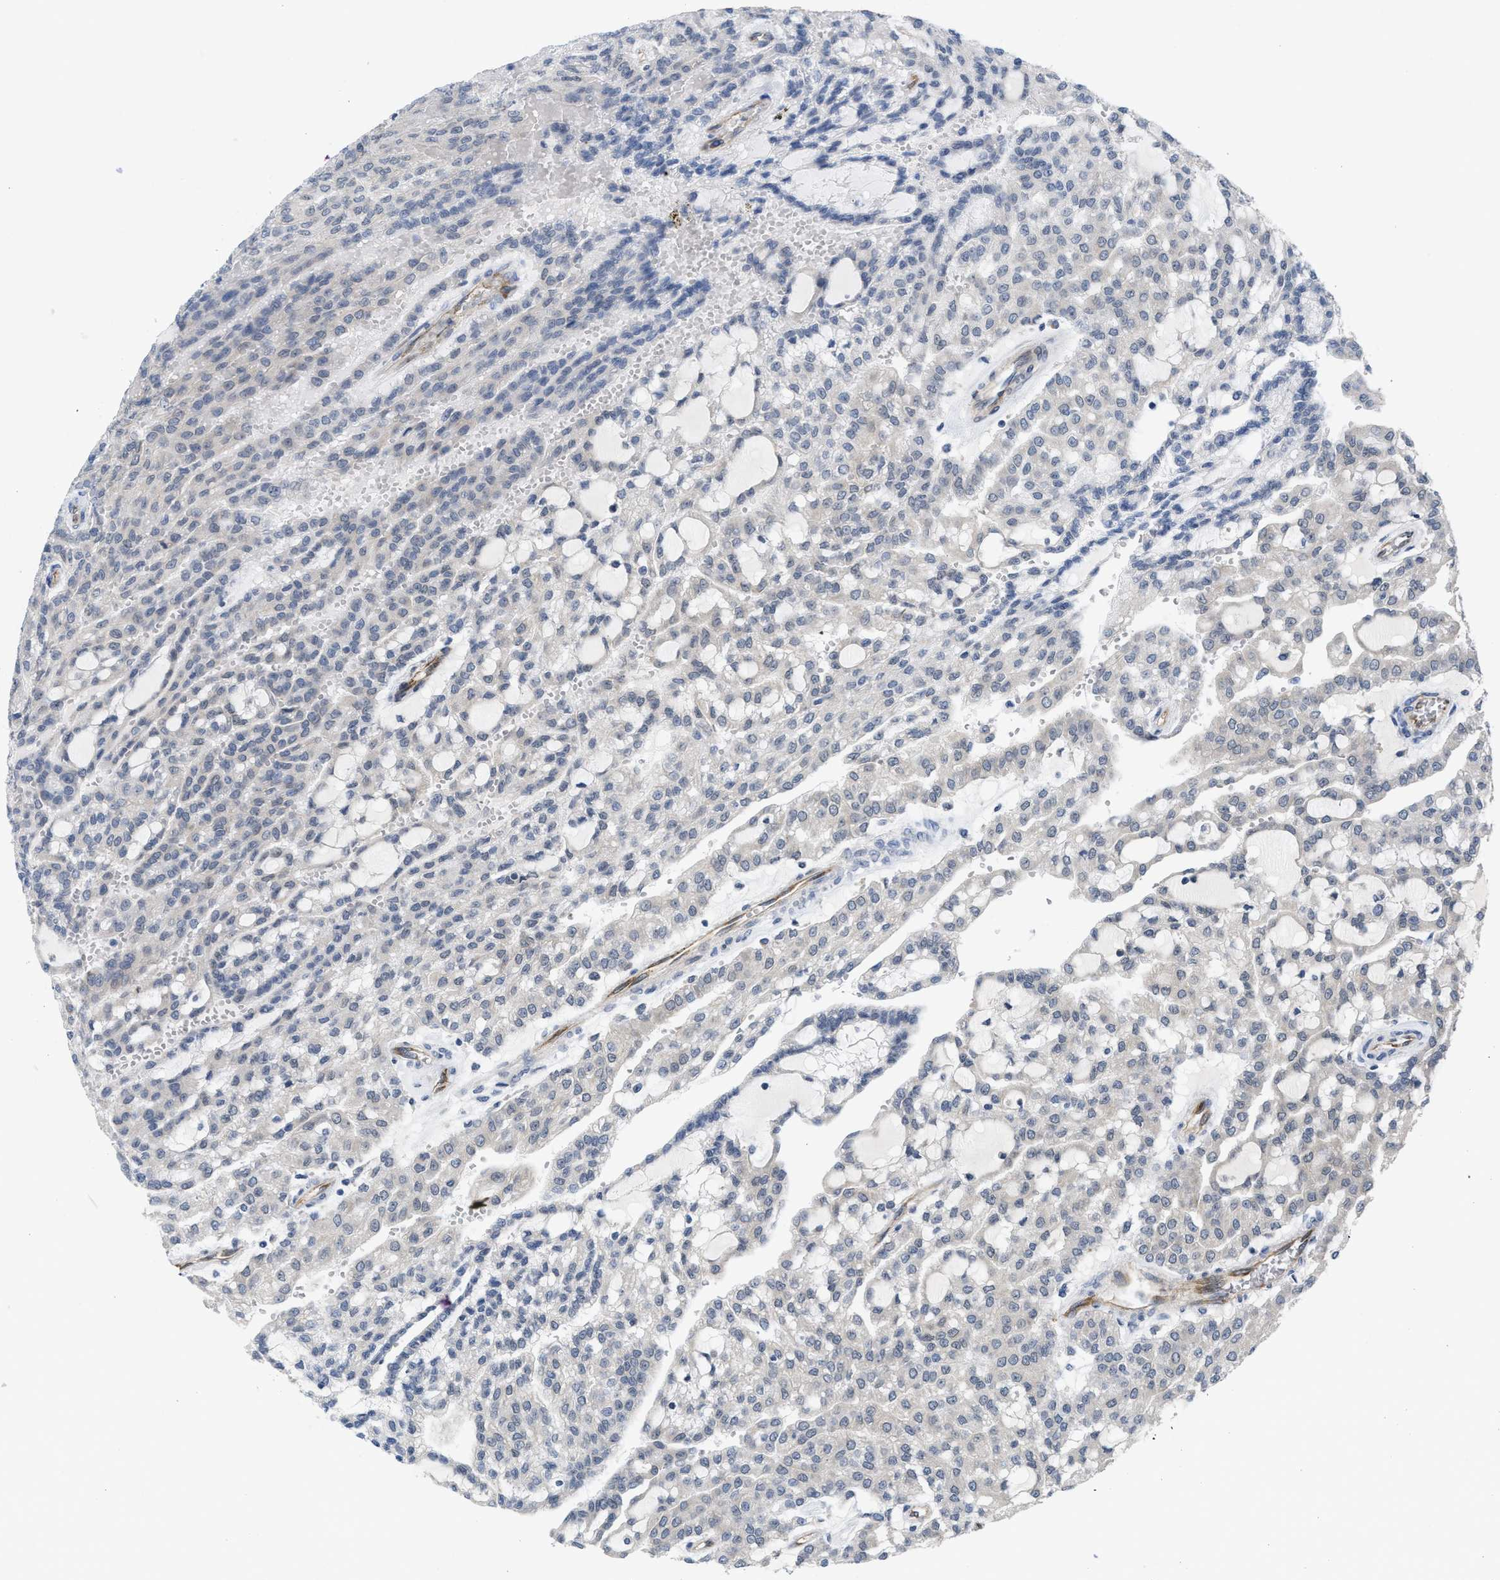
{"staining": {"intensity": "negative", "quantity": "none", "location": "none"}, "tissue": "renal cancer", "cell_type": "Tumor cells", "image_type": "cancer", "snomed": [{"axis": "morphology", "description": "Adenocarcinoma, NOS"}, {"axis": "topography", "description": "Kidney"}], "caption": "IHC histopathology image of neoplastic tissue: human renal cancer stained with DAB displays no significant protein positivity in tumor cells.", "gene": "EOGT", "patient": {"sex": "male", "age": 63}}